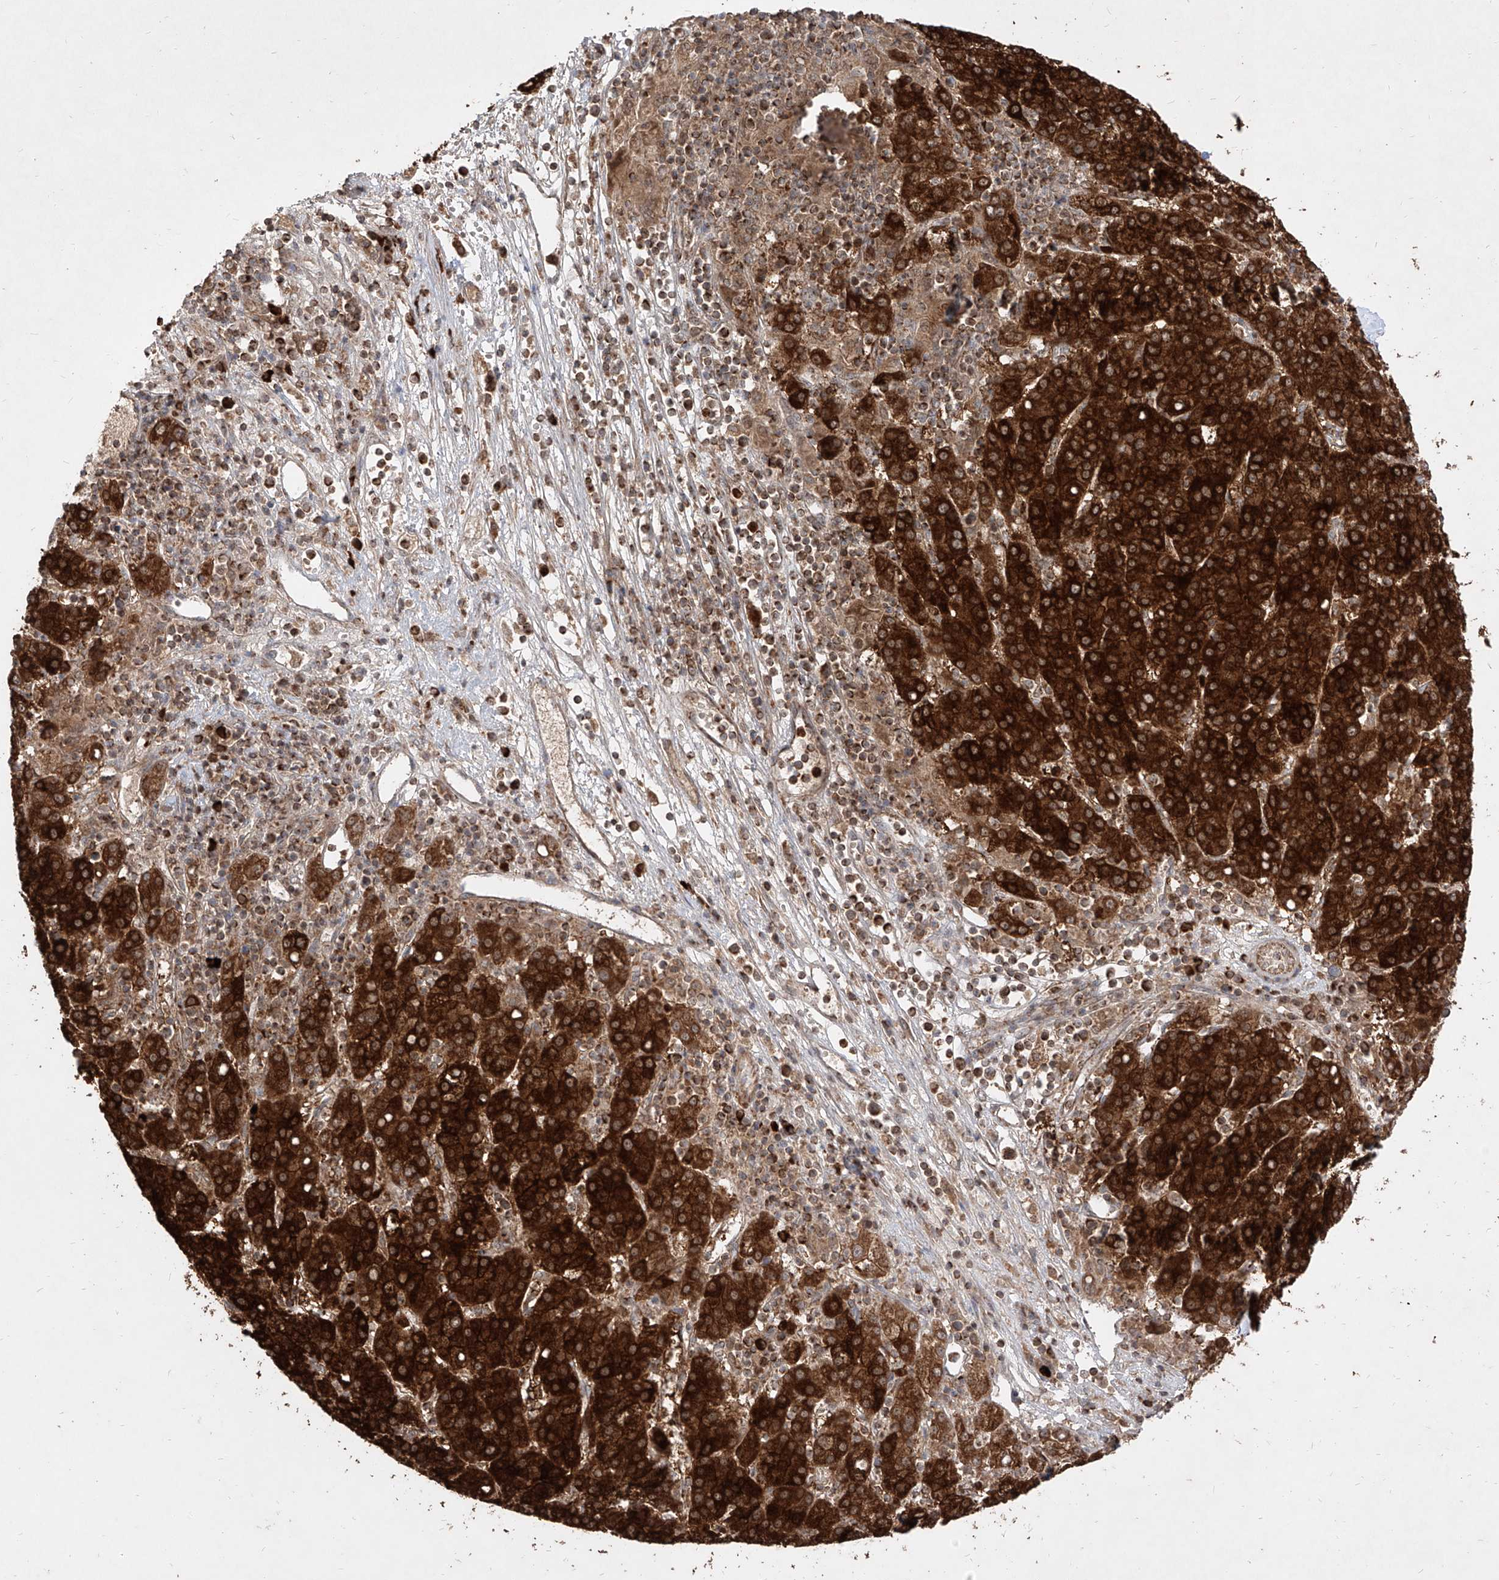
{"staining": {"intensity": "strong", "quantity": ">75%", "location": "cytoplasmic/membranous"}, "tissue": "liver cancer", "cell_type": "Tumor cells", "image_type": "cancer", "snomed": [{"axis": "morphology", "description": "Carcinoma, Hepatocellular, NOS"}, {"axis": "topography", "description": "Liver"}], "caption": "The immunohistochemical stain labels strong cytoplasmic/membranous staining in tumor cells of liver hepatocellular carcinoma tissue.", "gene": "AIM2", "patient": {"sex": "female", "age": 58}}